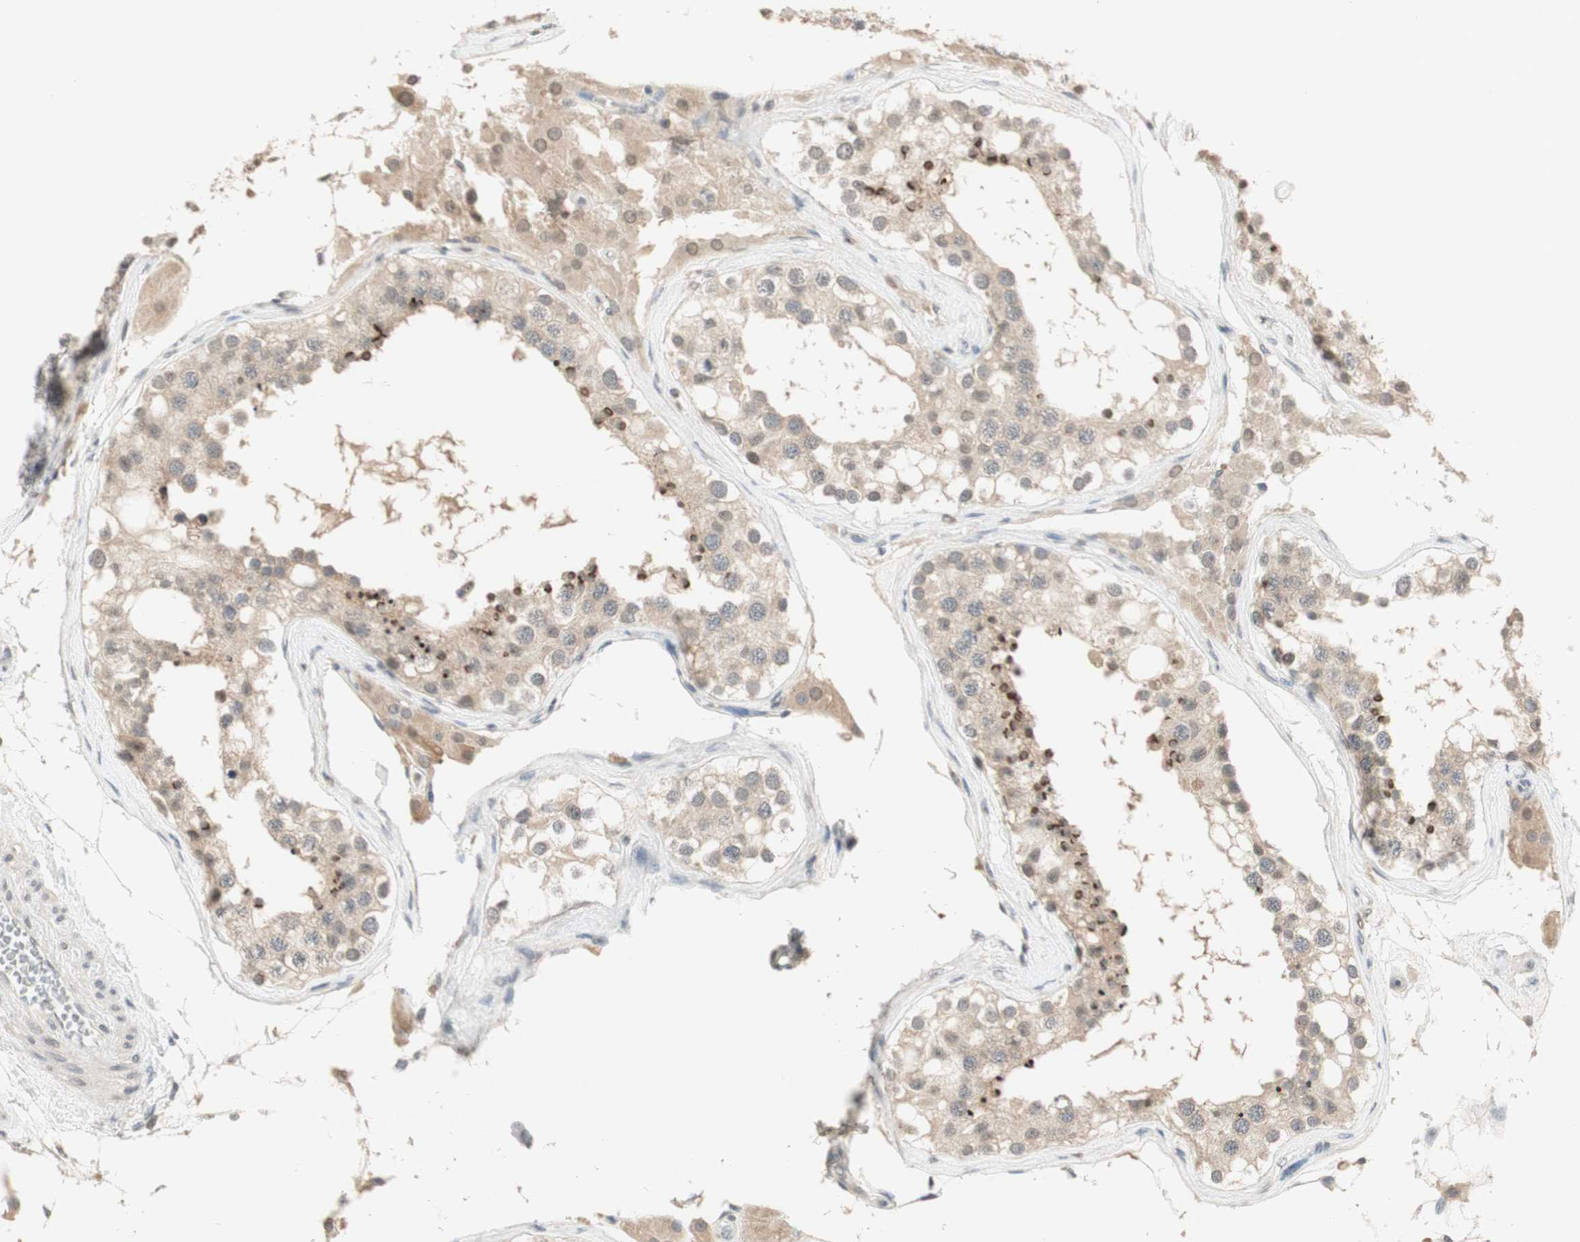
{"staining": {"intensity": "strong", "quantity": "<25%", "location": "cytoplasmic/membranous,nuclear"}, "tissue": "testis", "cell_type": "Cells in seminiferous ducts", "image_type": "normal", "snomed": [{"axis": "morphology", "description": "Normal tissue, NOS"}, {"axis": "topography", "description": "Testis"}], "caption": "Testis stained for a protein (brown) shows strong cytoplasmic/membranous,nuclear positive expression in approximately <25% of cells in seminiferous ducts.", "gene": "GLI1", "patient": {"sex": "male", "age": 68}}